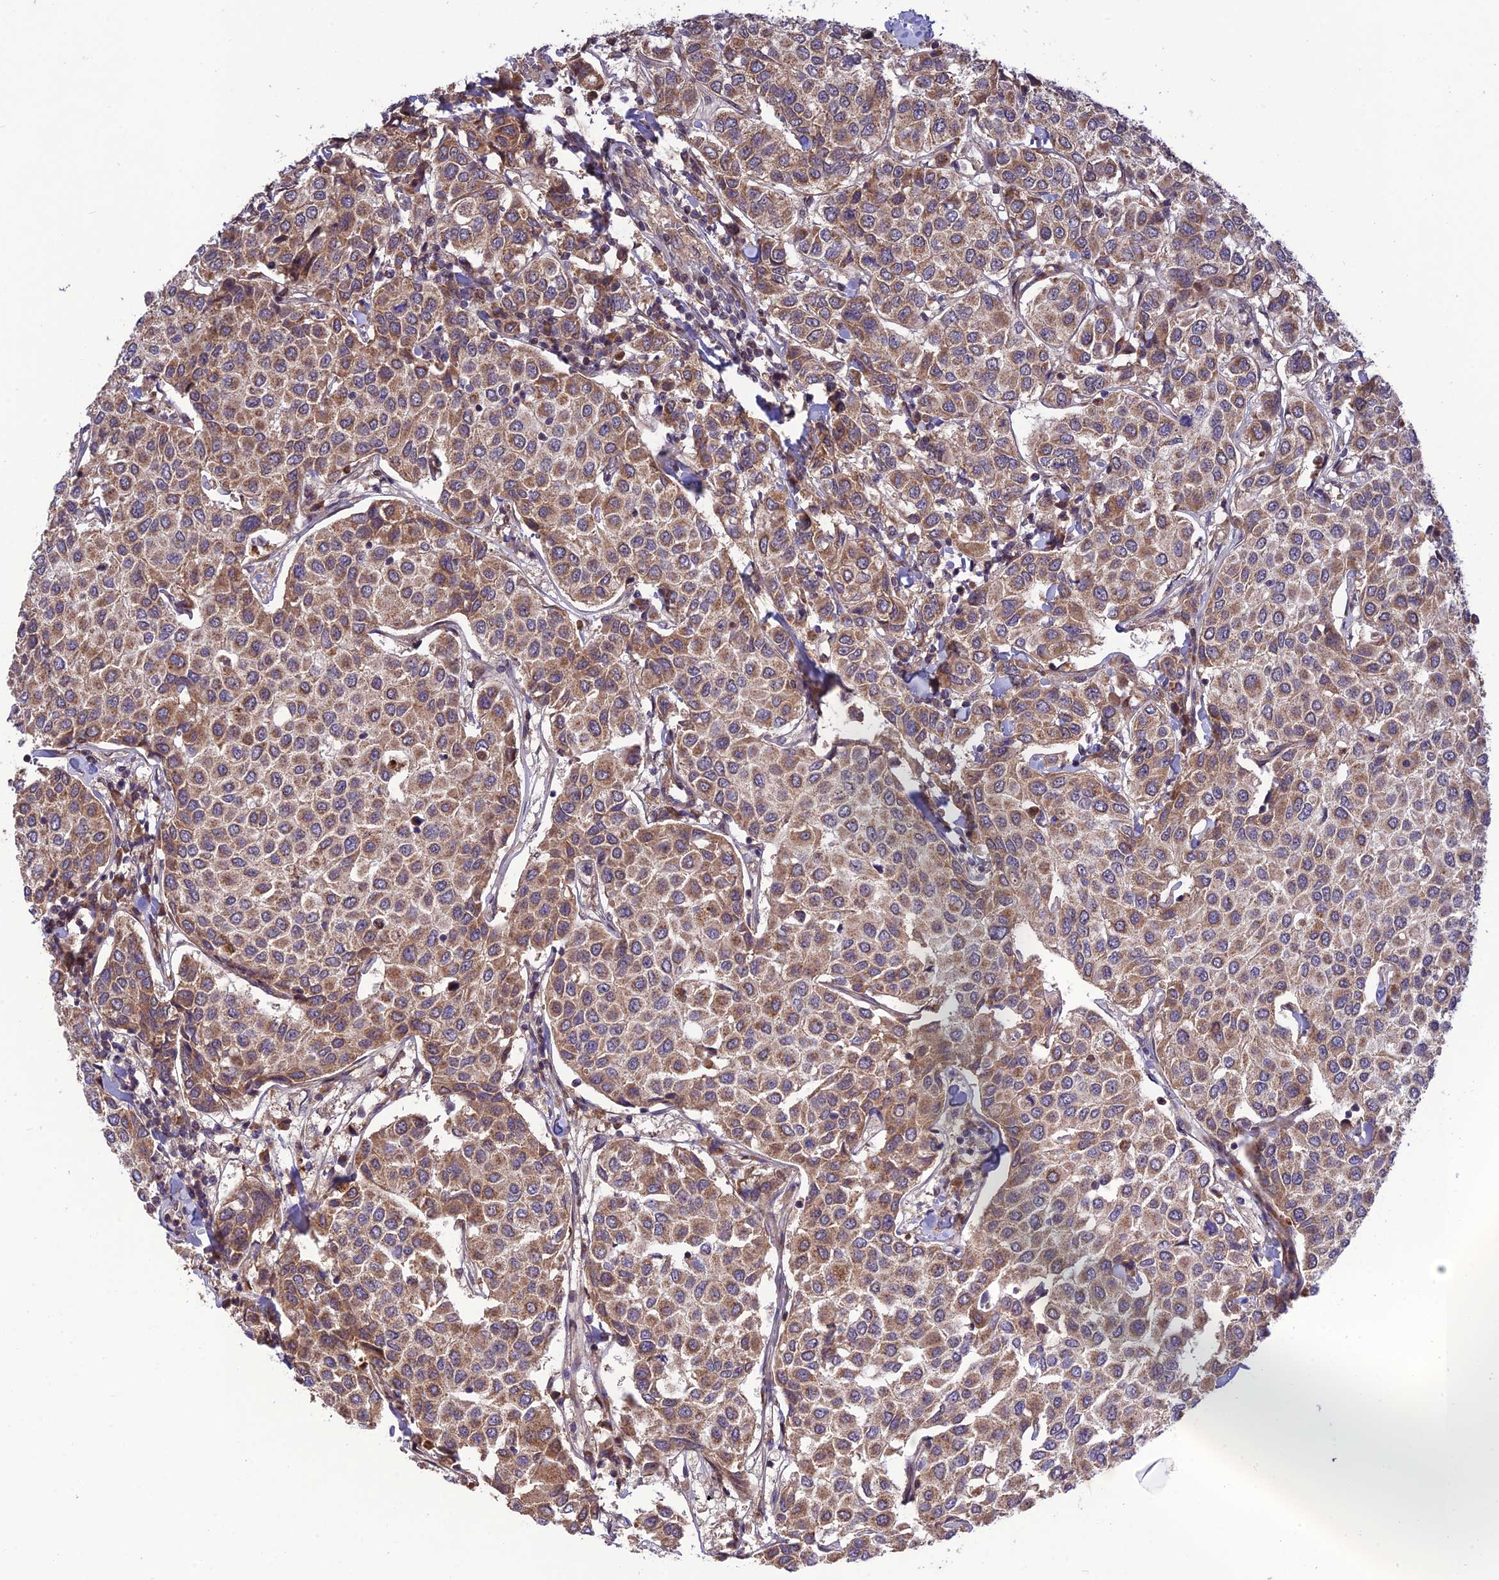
{"staining": {"intensity": "moderate", "quantity": ">75%", "location": "cytoplasmic/membranous"}, "tissue": "breast cancer", "cell_type": "Tumor cells", "image_type": "cancer", "snomed": [{"axis": "morphology", "description": "Duct carcinoma"}, {"axis": "topography", "description": "Breast"}], "caption": "Infiltrating ductal carcinoma (breast) stained with a protein marker exhibits moderate staining in tumor cells.", "gene": "PLEKHG2", "patient": {"sex": "female", "age": 55}}